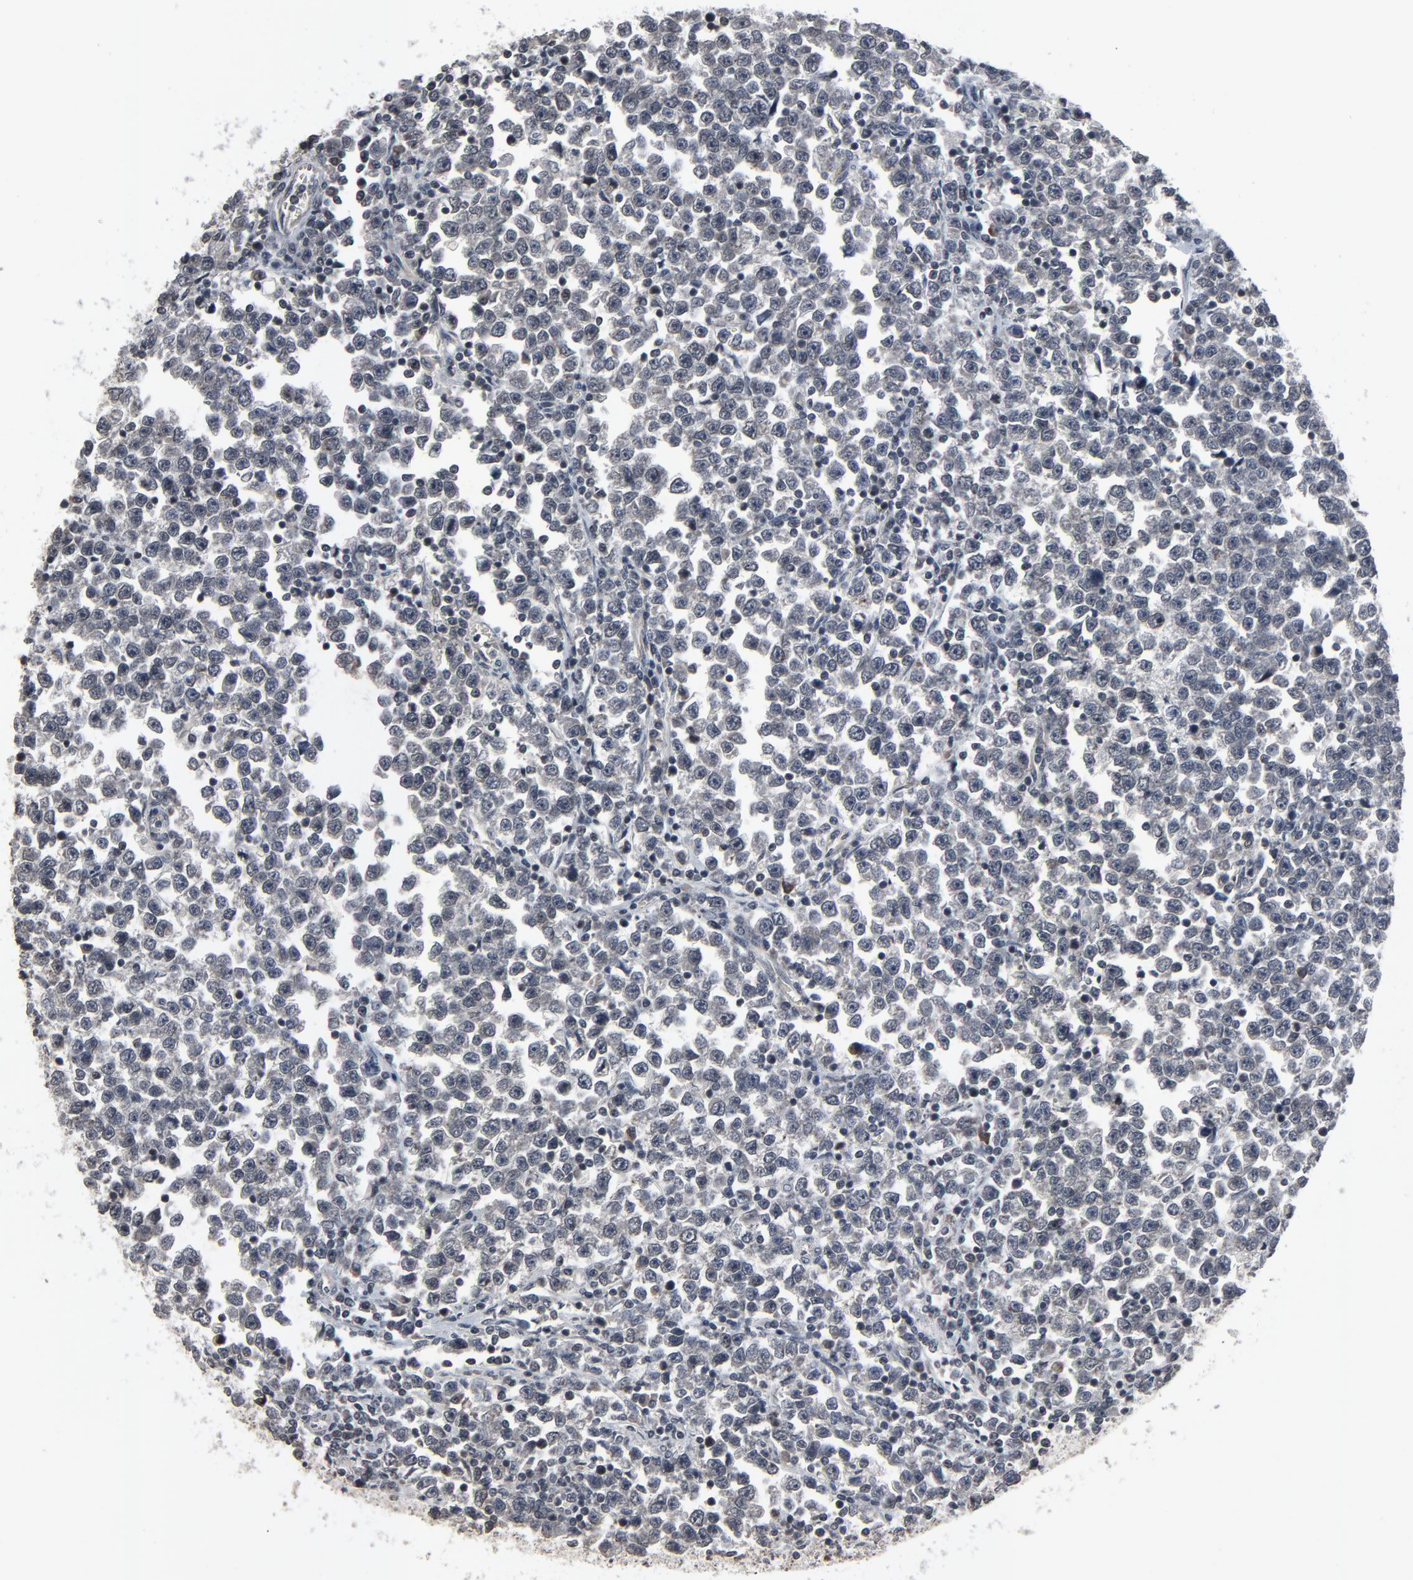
{"staining": {"intensity": "negative", "quantity": "none", "location": "none"}, "tissue": "testis cancer", "cell_type": "Tumor cells", "image_type": "cancer", "snomed": [{"axis": "morphology", "description": "Seminoma, NOS"}, {"axis": "topography", "description": "Testis"}], "caption": "Testis cancer stained for a protein using IHC shows no staining tumor cells.", "gene": "POM121", "patient": {"sex": "male", "age": 43}}